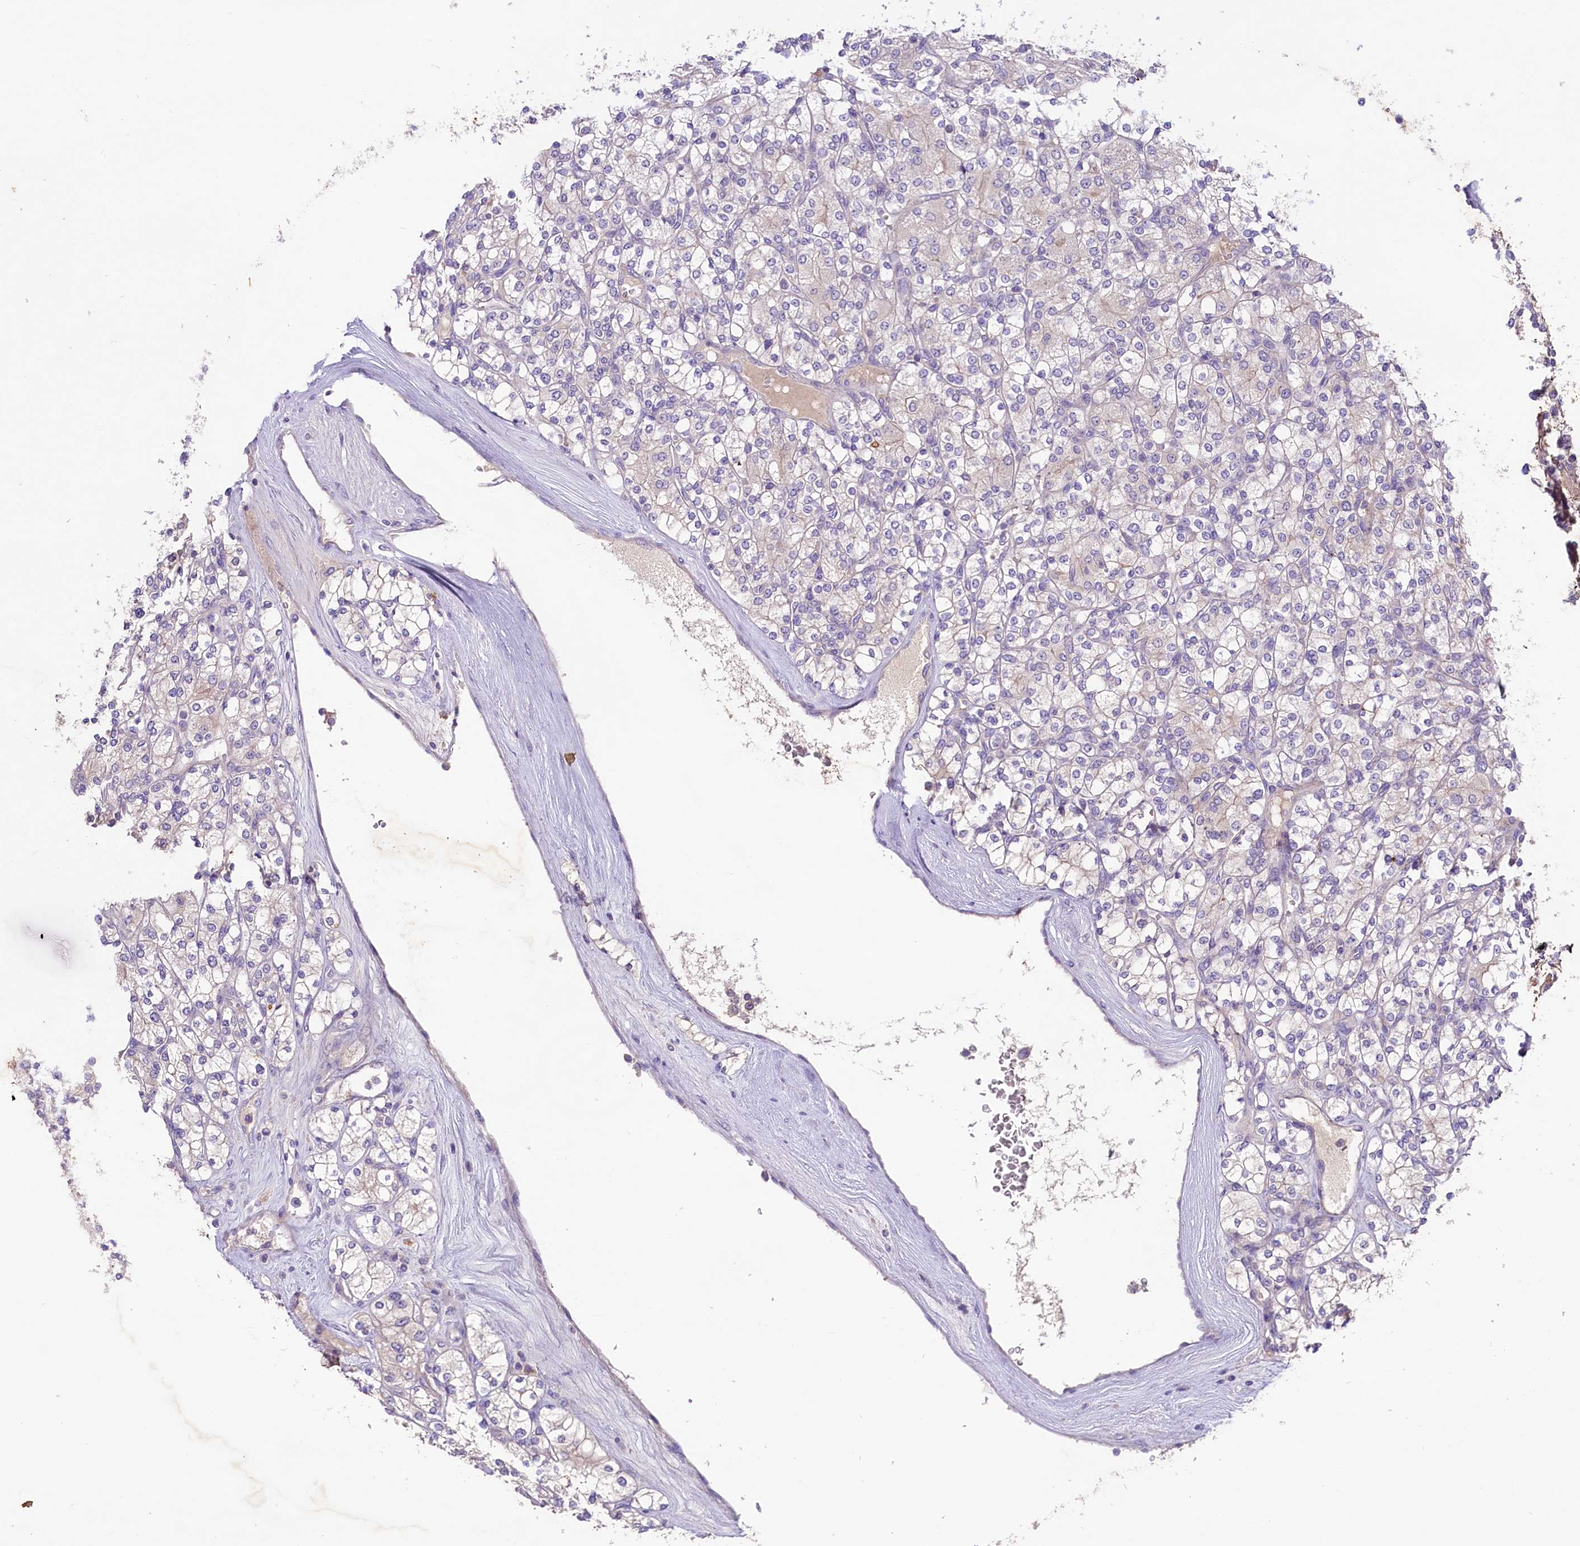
{"staining": {"intensity": "weak", "quantity": "<25%", "location": "cytoplasmic/membranous"}, "tissue": "renal cancer", "cell_type": "Tumor cells", "image_type": "cancer", "snomed": [{"axis": "morphology", "description": "Adenocarcinoma, NOS"}, {"axis": "topography", "description": "Kidney"}], "caption": "DAB immunohistochemical staining of human renal cancer (adenocarcinoma) displays no significant positivity in tumor cells.", "gene": "CD99L2", "patient": {"sex": "male", "age": 77}}